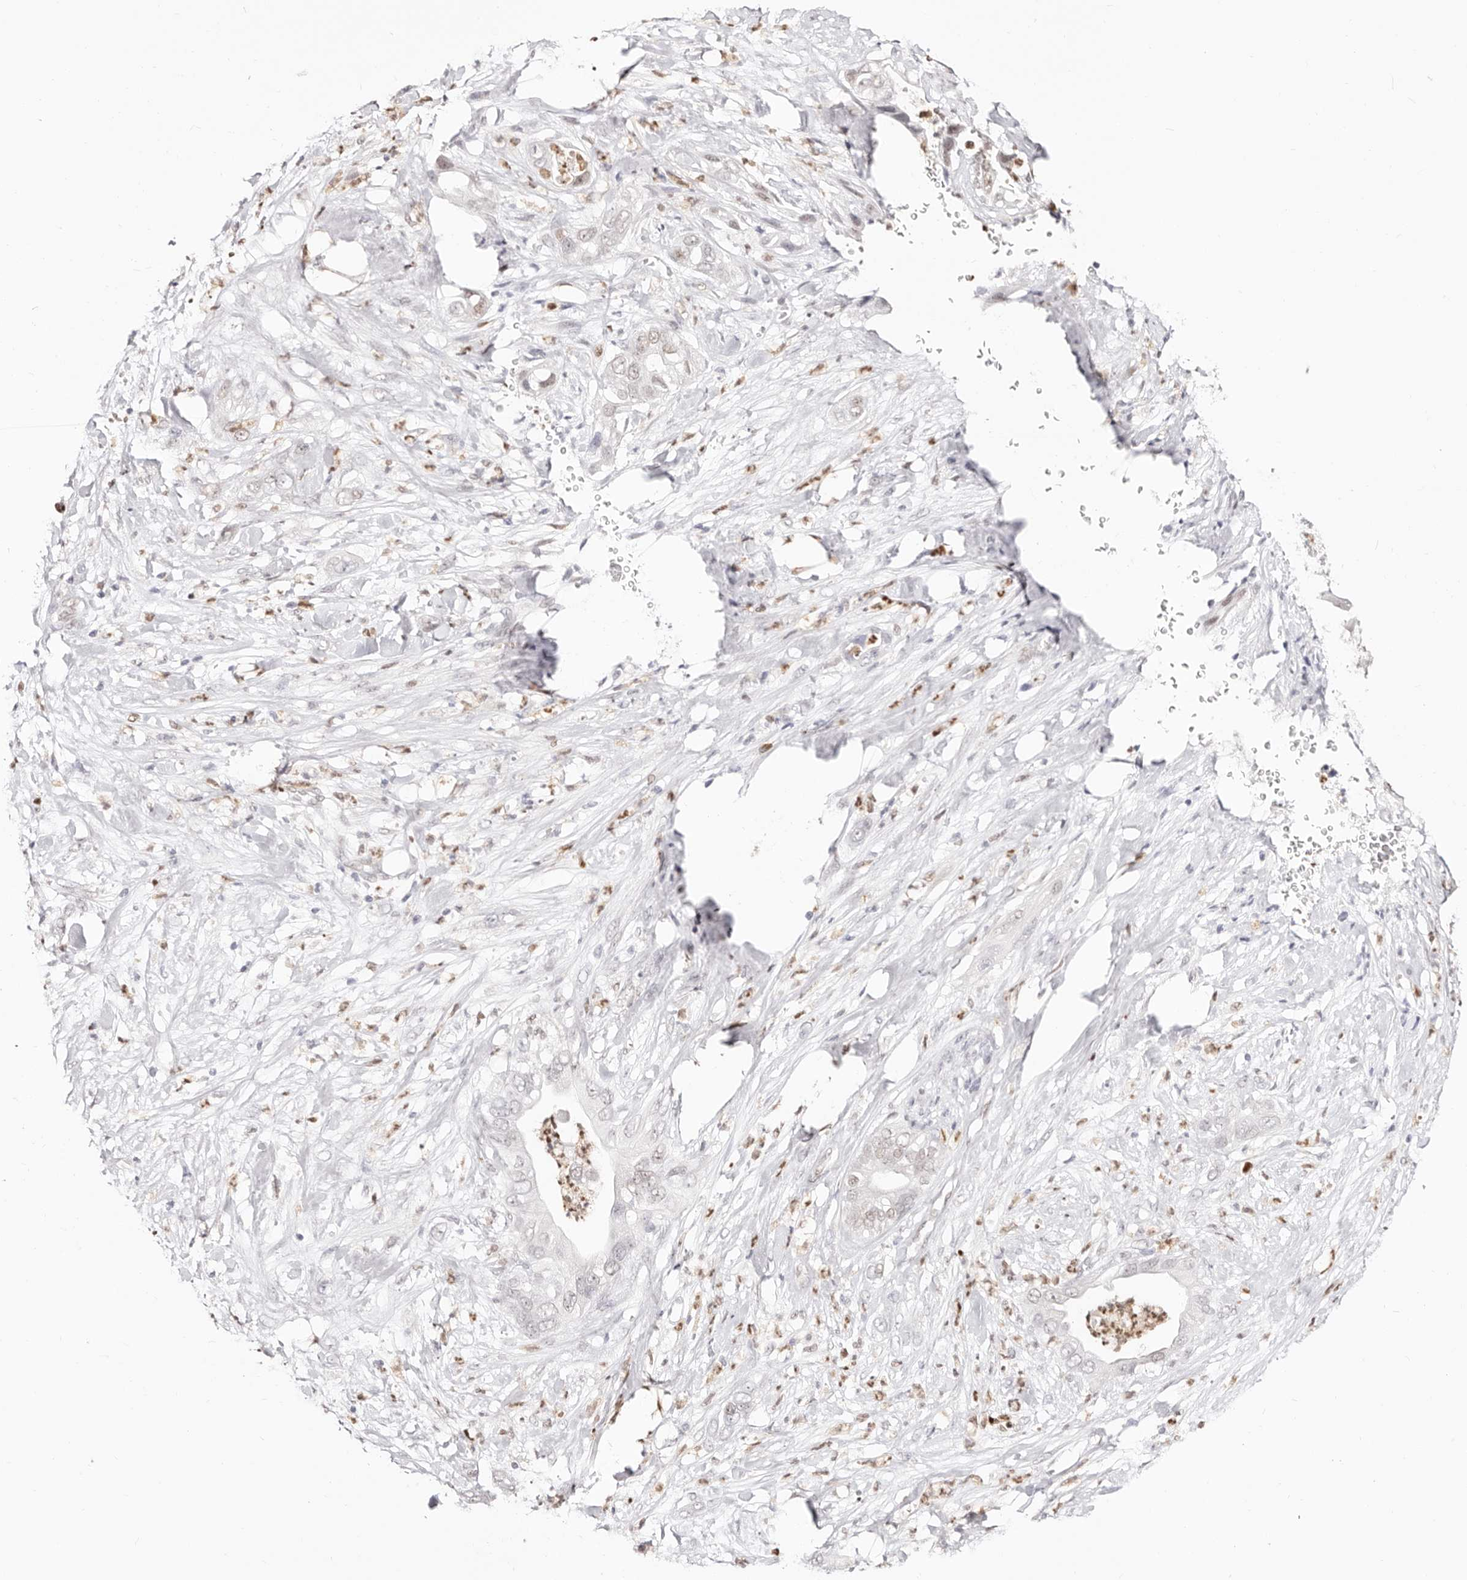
{"staining": {"intensity": "weak", "quantity": "25%-75%", "location": "nuclear"}, "tissue": "pancreatic cancer", "cell_type": "Tumor cells", "image_type": "cancer", "snomed": [{"axis": "morphology", "description": "Adenocarcinoma, NOS"}, {"axis": "topography", "description": "Pancreas"}], "caption": "DAB (3,3'-diaminobenzidine) immunohistochemical staining of adenocarcinoma (pancreatic) reveals weak nuclear protein positivity in about 25%-75% of tumor cells.", "gene": "TKT", "patient": {"sex": "female", "age": 78}}